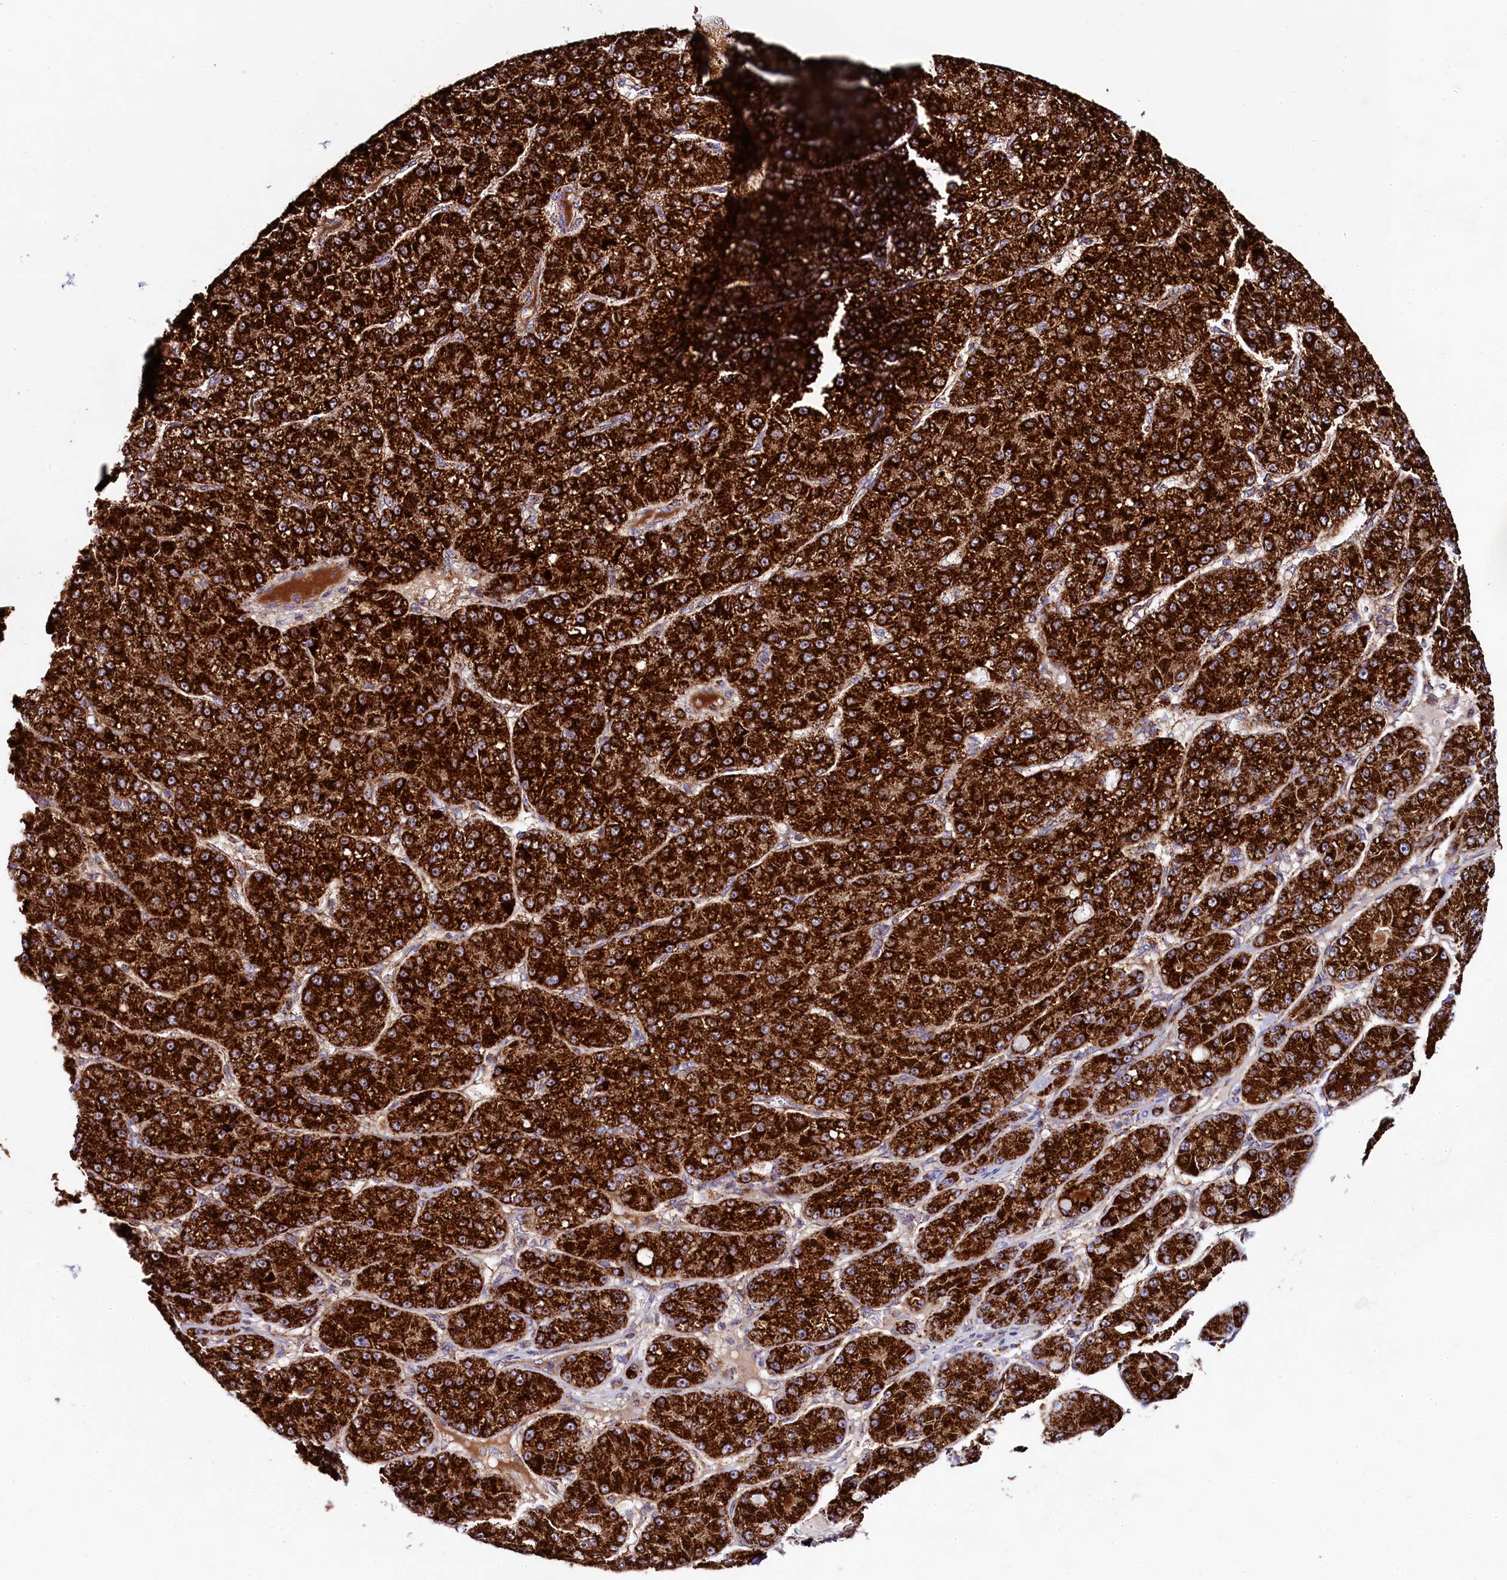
{"staining": {"intensity": "strong", "quantity": ">75%", "location": "cytoplasmic/membranous"}, "tissue": "liver cancer", "cell_type": "Tumor cells", "image_type": "cancer", "snomed": [{"axis": "morphology", "description": "Carcinoma, Hepatocellular, NOS"}, {"axis": "topography", "description": "Liver"}], "caption": "Tumor cells reveal high levels of strong cytoplasmic/membranous positivity in about >75% of cells in hepatocellular carcinoma (liver).", "gene": "CLYBL", "patient": {"sex": "male", "age": 67}}